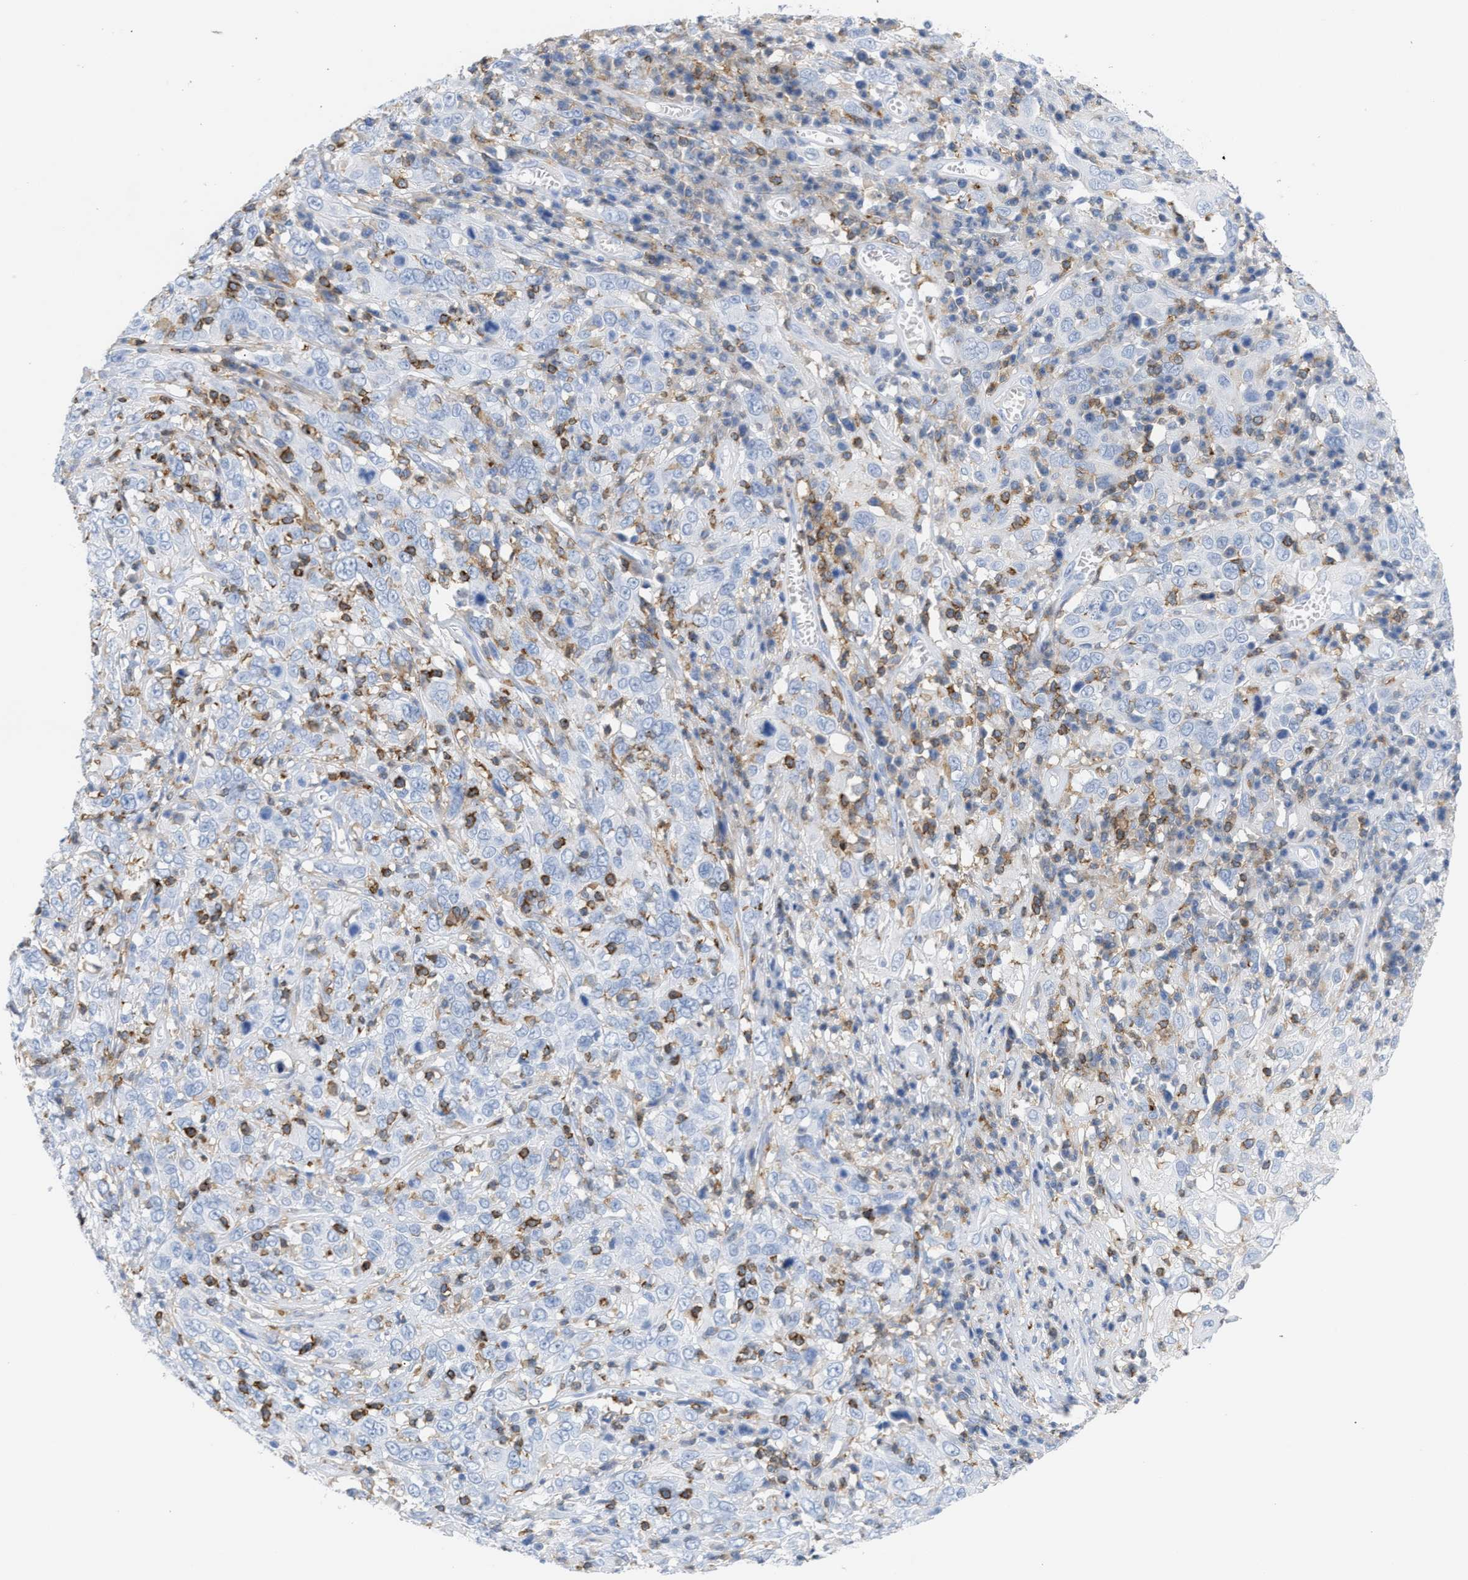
{"staining": {"intensity": "negative", "quantity": "none", "location": "none"}, "tissue": "cervical cancer", "cell_type": "Tumor cells", "image_type": "cancer", "snomed": [{"axis": "morphology", "description": "Squamous cell carcinoma, NOS"}, {"axis": "topography", "description": "Cervix"}], "caption": "IHC histopathology image of cervical cancer stained for a protein (brown), which displays no positivity in tumor cells.", "gene": "LCP1", "patient": {"sex": "female", "age": 46}}